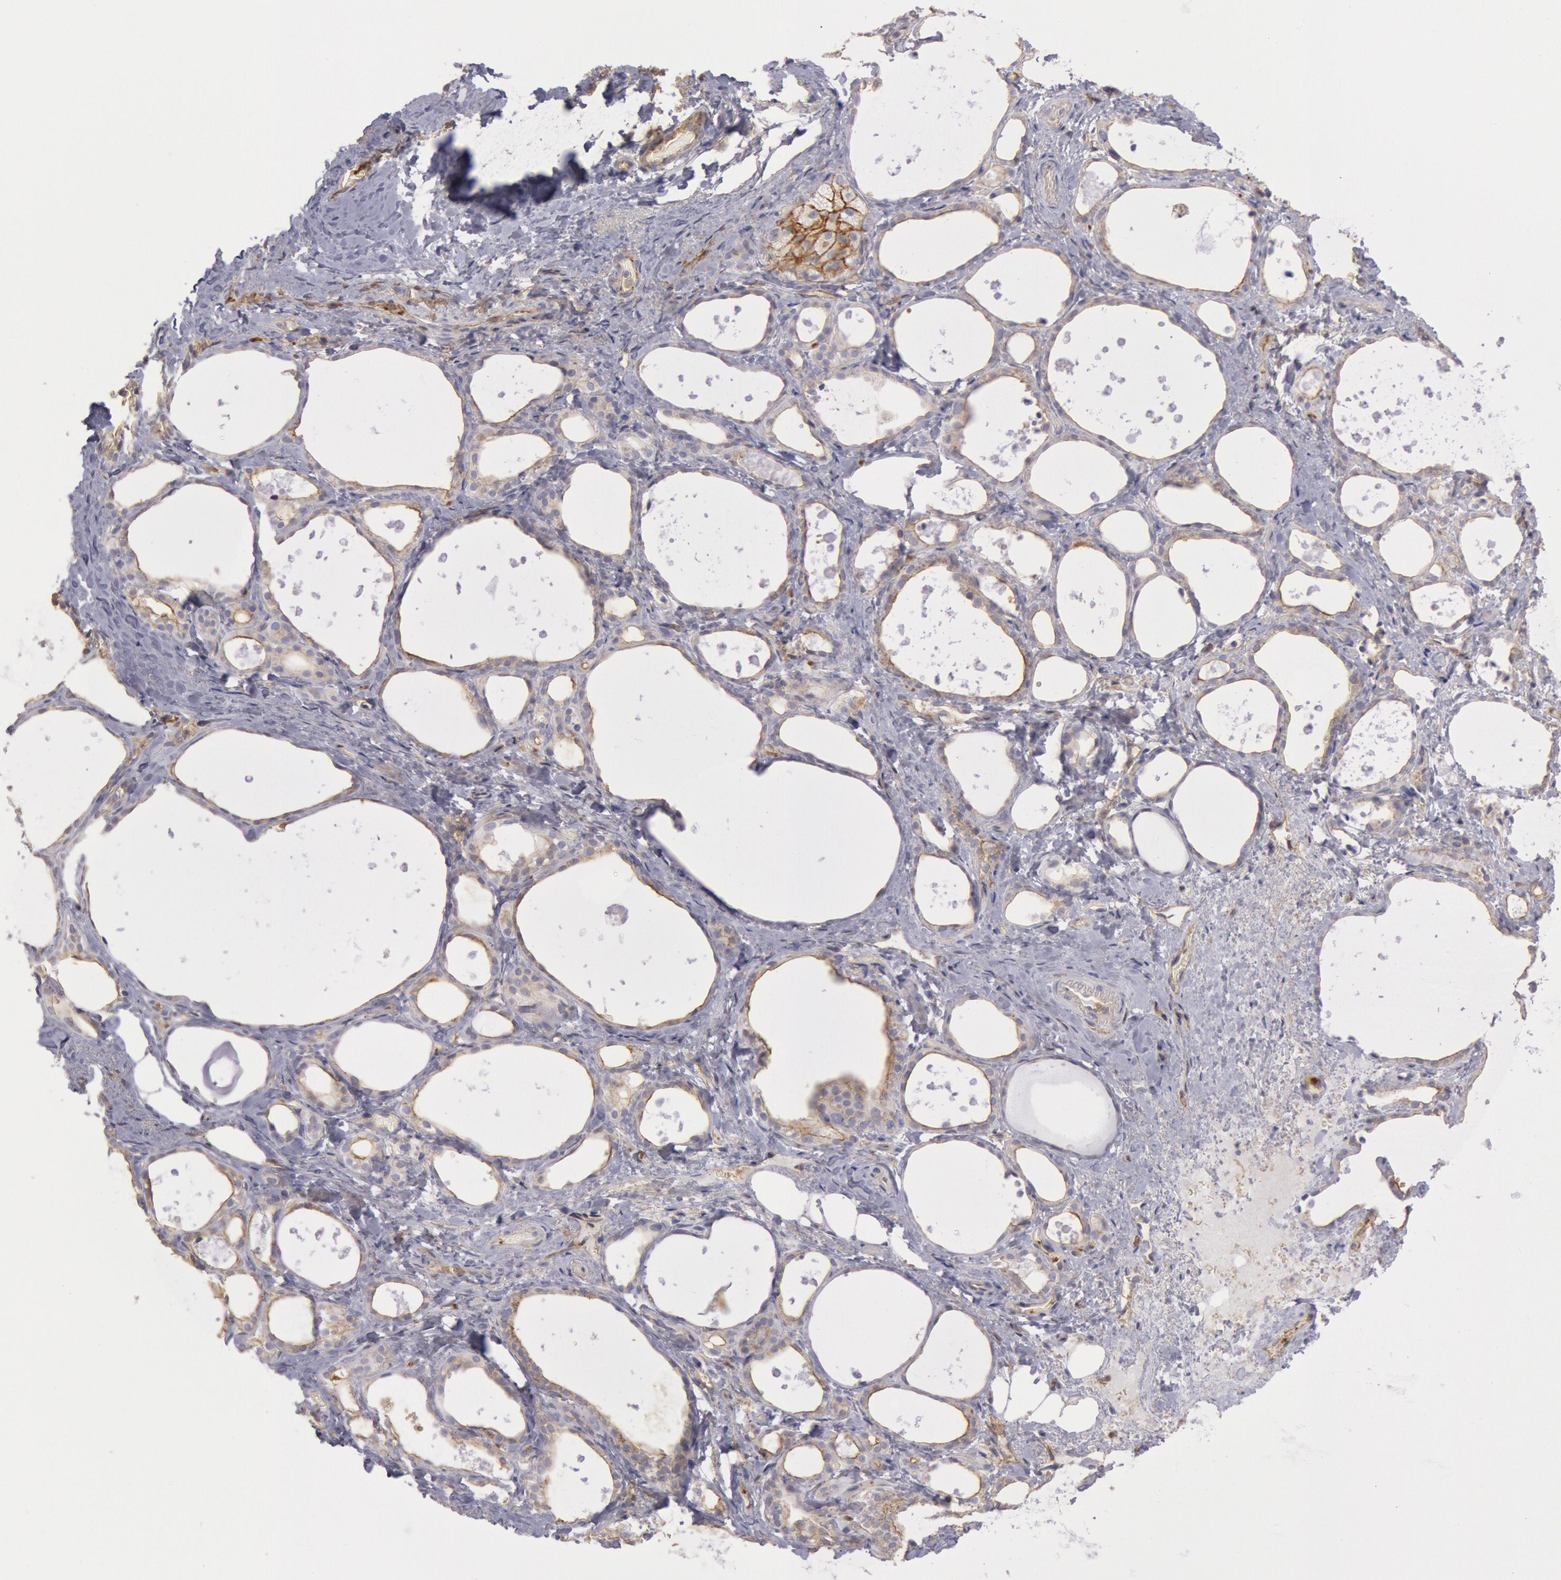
{"staining": {"intensity": "weak", "quantity": "25%-75%", "location": "cytoplasmic/membranous"}, "tissue": "thyroid gland", "cell_type": "Glandular cells", "image_type": "normal", "snomed": [{"axis": "morphology", "description": "Normal tissue, NOS"}, {"axis": "topography", "description": "Thyroid gland"}], "caption": "An image showing weak cytoplasmic/membranous staining in approximately 25%-75% of glandular cells in benign thyroid gland, as visualized by brown immunohistochemical staining.", "gene": "SNAP23", "patient": {"sex": "female", "age": 75}}